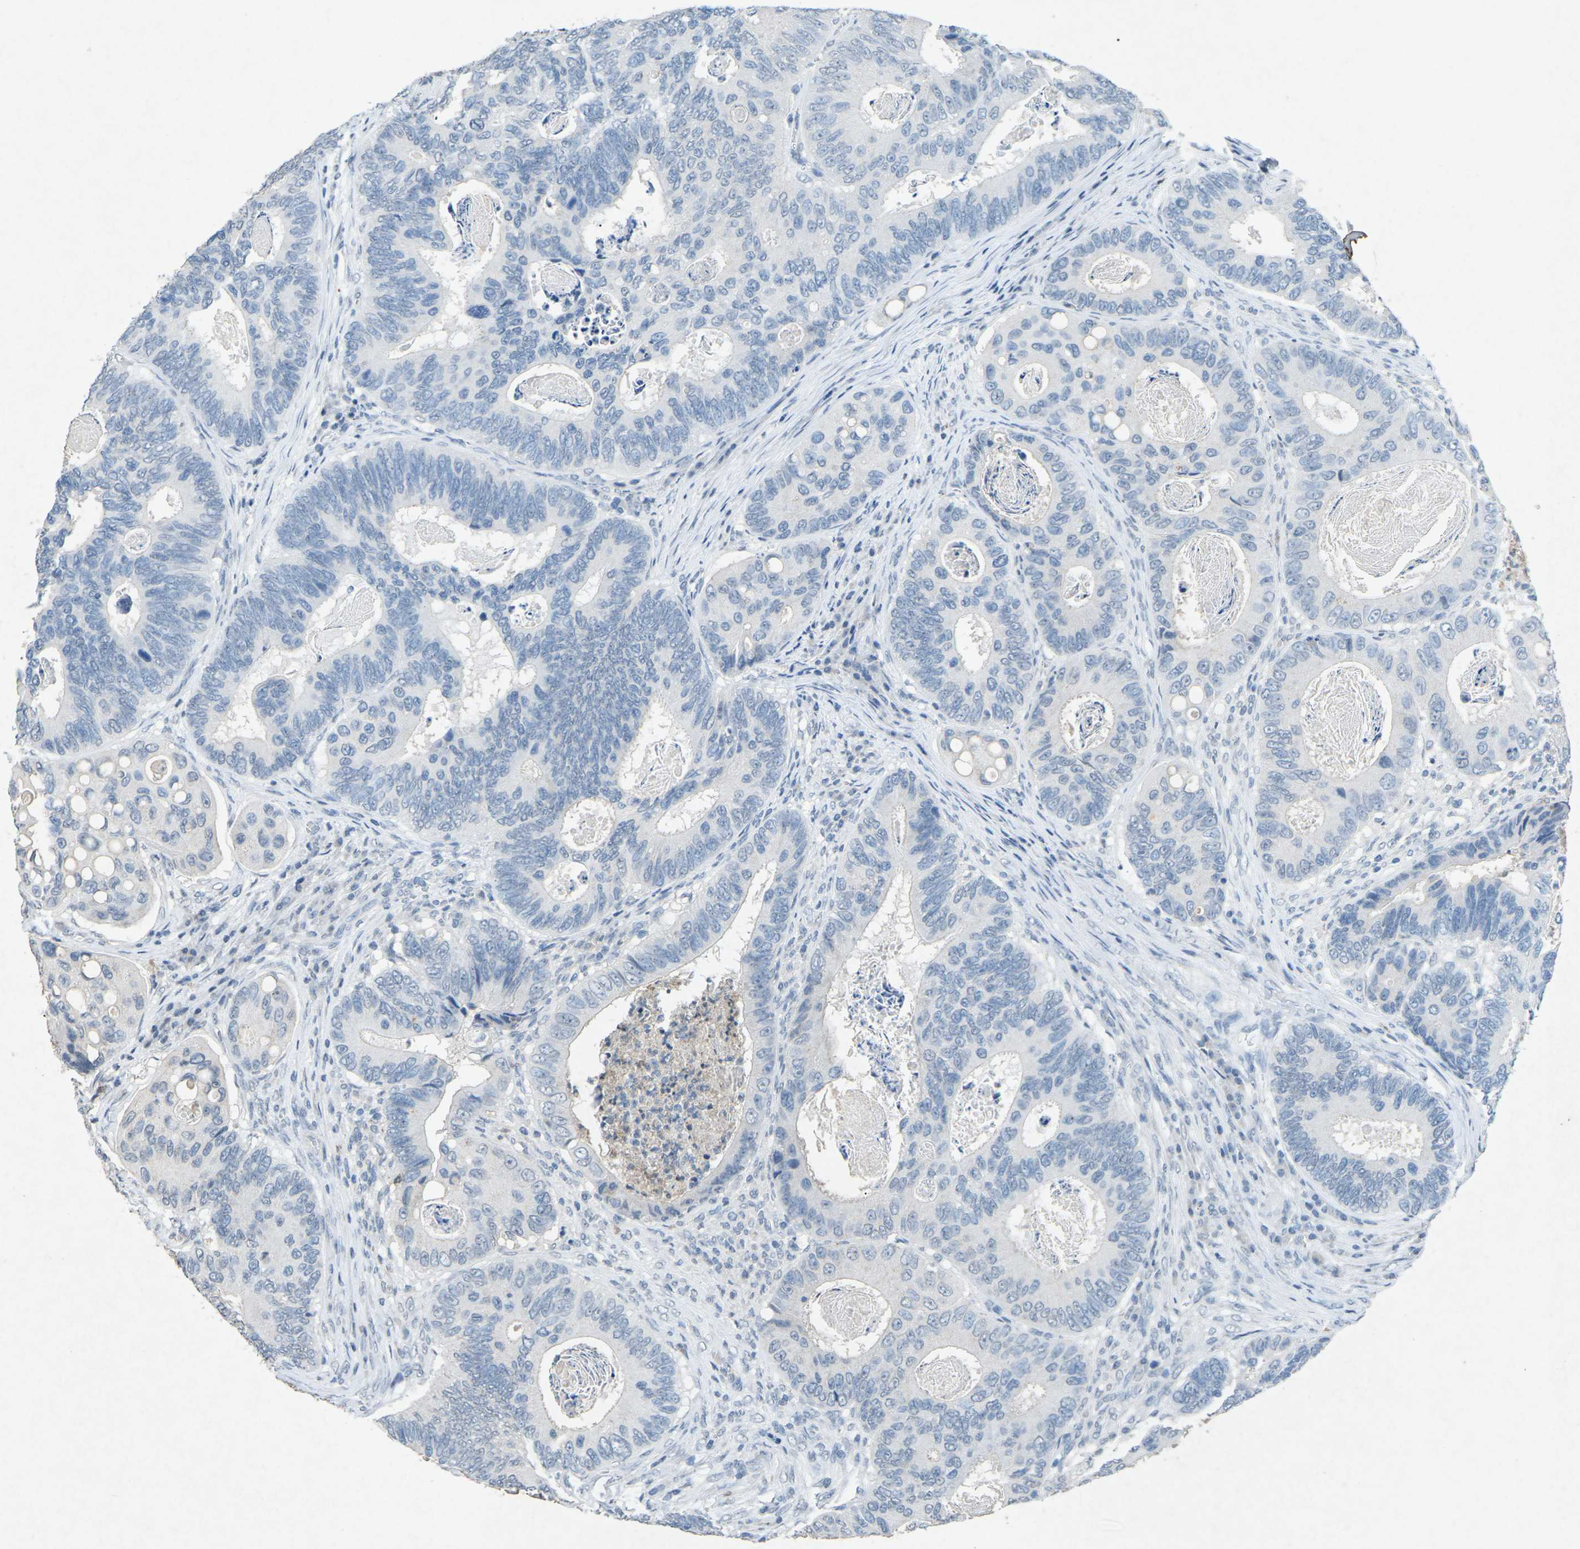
{"staining": {"intensity": "negative", "quantity": "none", "location": "none"}, "tissue": "colorectal cancer", "cell_type": "Tumor cells", "image_type": "cancer", "snomed": [{"axis": "morphology", "description": "Inflammation, NOS"}, {"axis": "morphology", "description": "Adenocarcinoma, NOS"}, {"axis": "topography", "description": "Colon"}], "caption": "This is an immunohistochemistry micrograph of human colorectal cancer (adenocarcinoma). There is no expression in tumor cells.", "gene": "A1BG", "patient": {"sex": "male", "age": 72}}